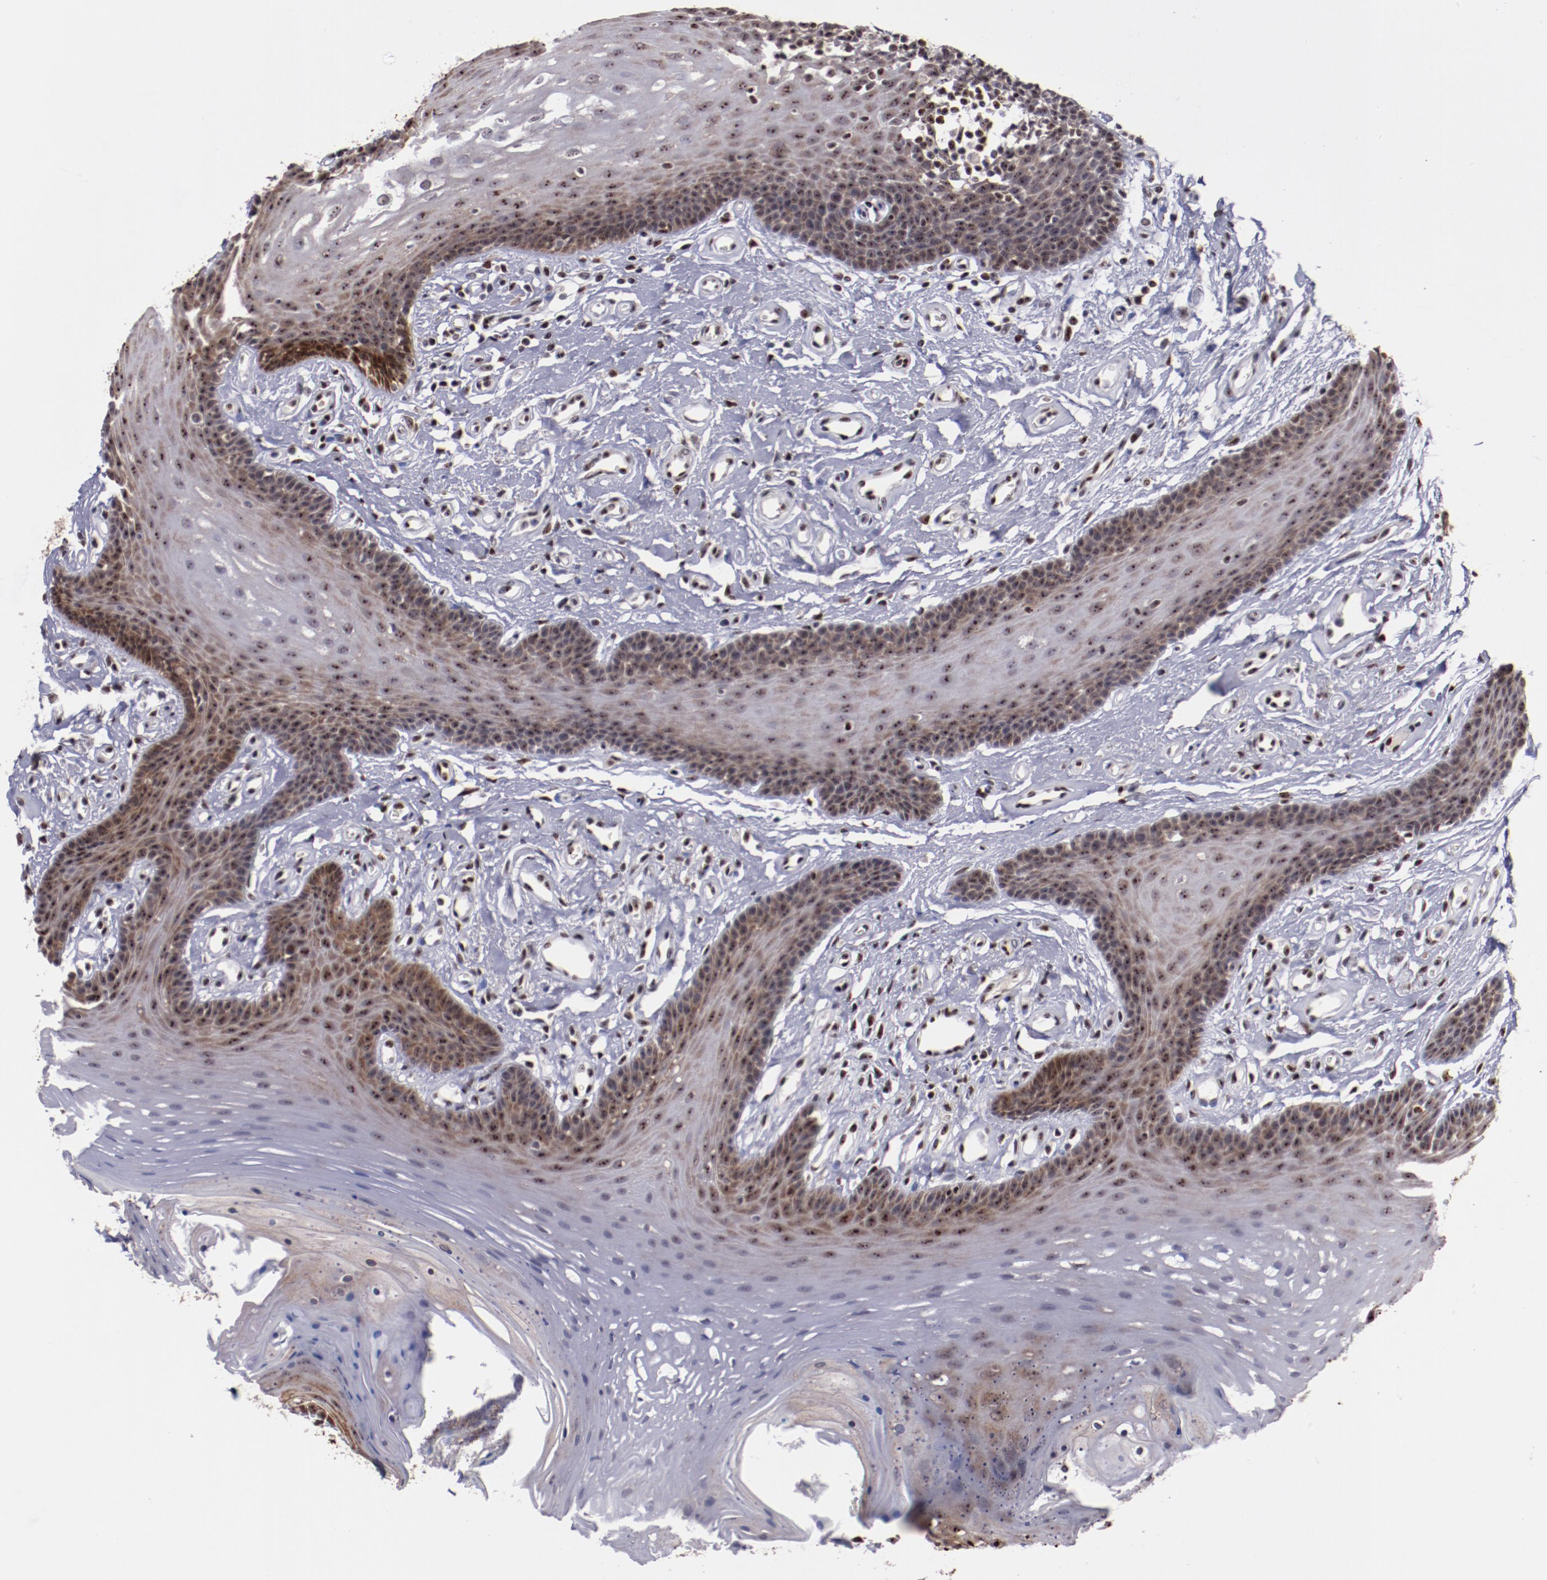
{"staining": {"intensity": "moderate", "quantity": "25%-75%", "location": "cytoplasmic/membranous,nuclear"}, "tissue": "oral mucosa", "cell_type": "Squamous epithelial cells", "image_type": "normal", "snomed": [{"axis": "morphology", "description": "Normal tissue, NOS"}, {"axis": "topography", "description": "Oral tissue"}], "caption": "Moderate cytoplasmic/membranous,nuclear protein expression is identified in approximately 25%-75% of squamous epithelial cells in oral mucosa. The protein of interest is shown in brown color, while the nuclei are stained blue.", "gene": "DDX24", "patient": {"sex": "male", "age": 62}}